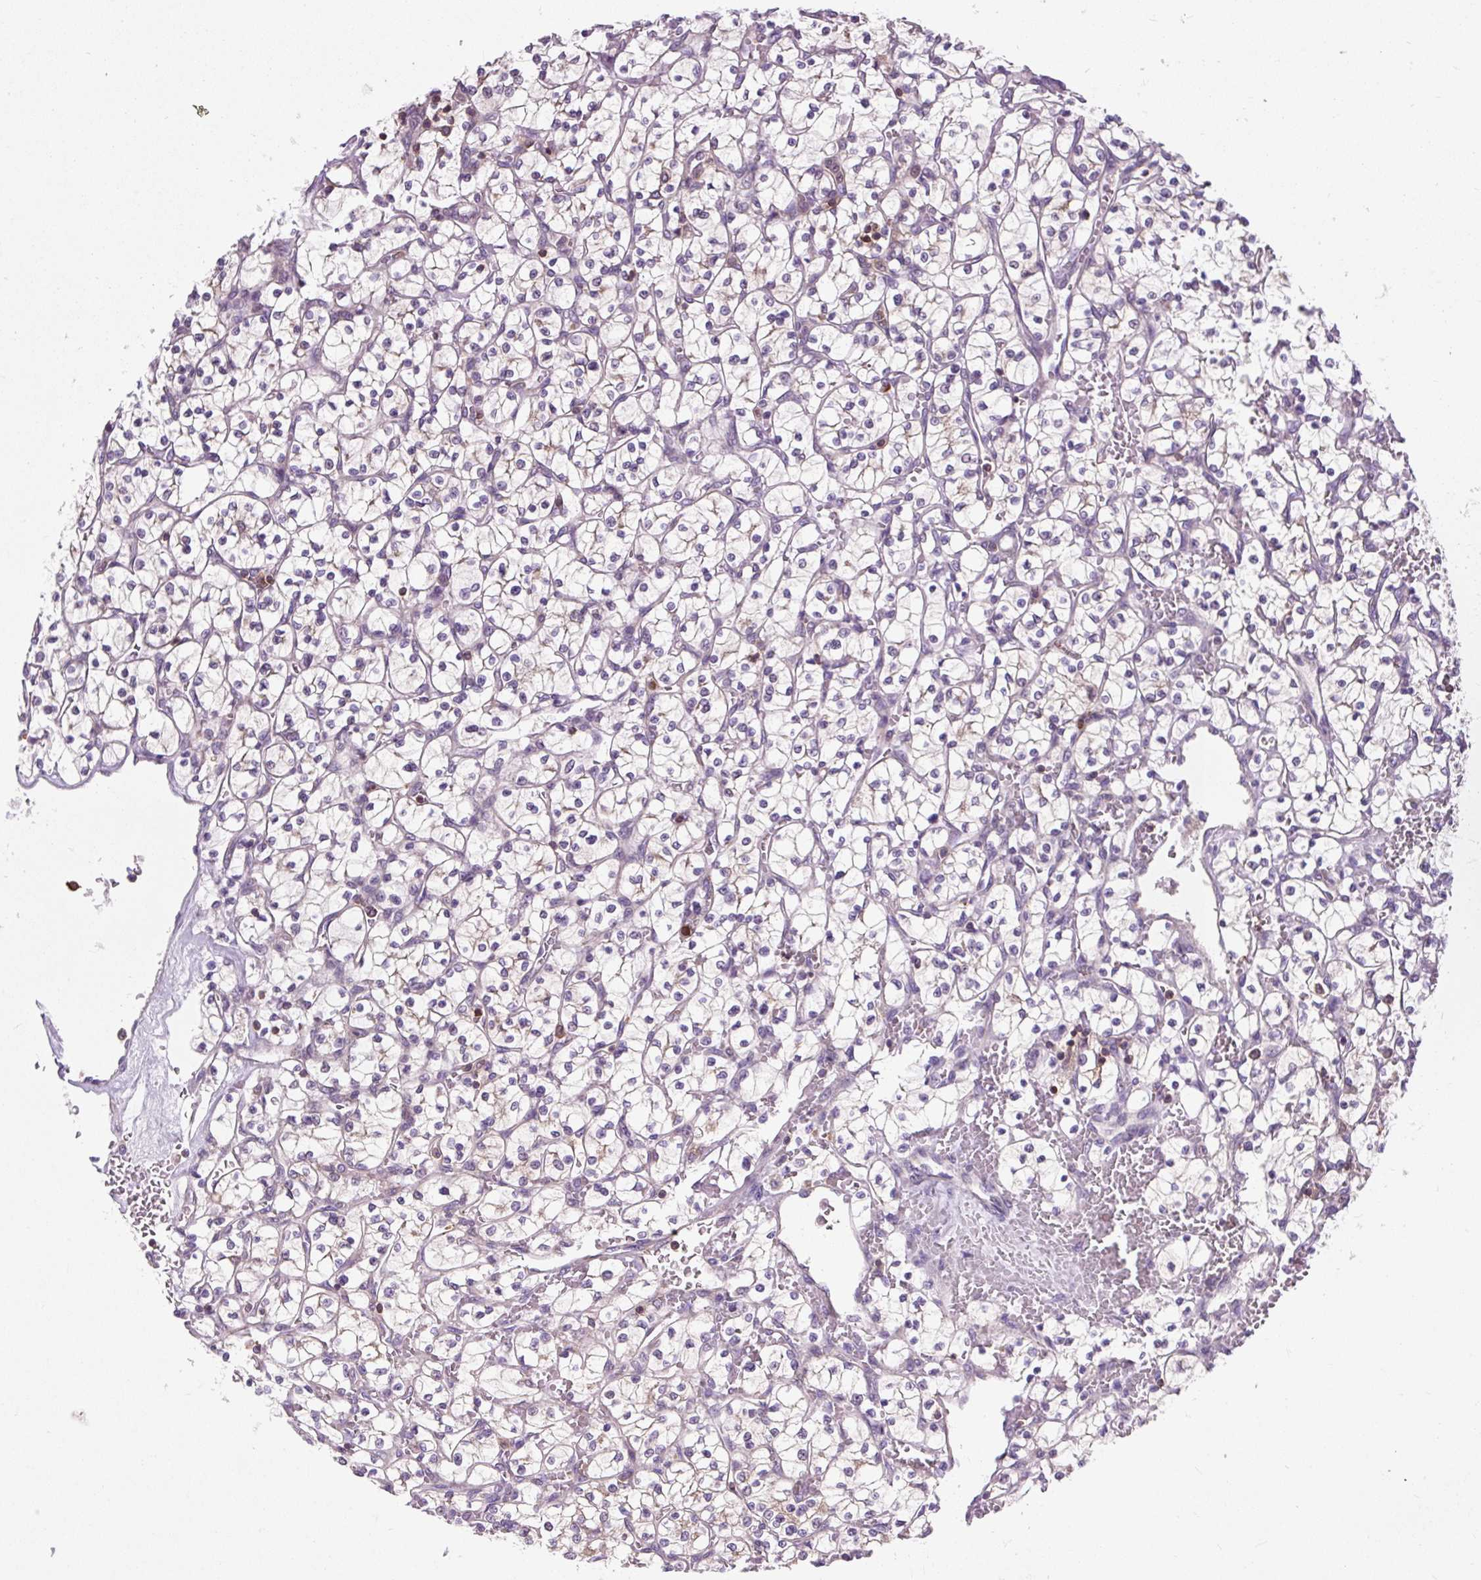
{"staining": {"intensity": "negative", "quantity": "none", "location": "none"}, "tissue": "renal cancer", "cell_type": "Tumor cells", "image_type": "cancer", "snomed": [{"axis": "morphology", "description": "Adenocarcinoma, NOS"}, {"axis": "topography", "description": "Kidney"}], "caption": "An immunohistochemistry (IHC) histopathology image of renal adenocarcinoma is shown. There is no staining in tumor cells of renal adenocarcinoma.", "gene": "CISD3", "patient": {"sex": "female", "age": 64}}